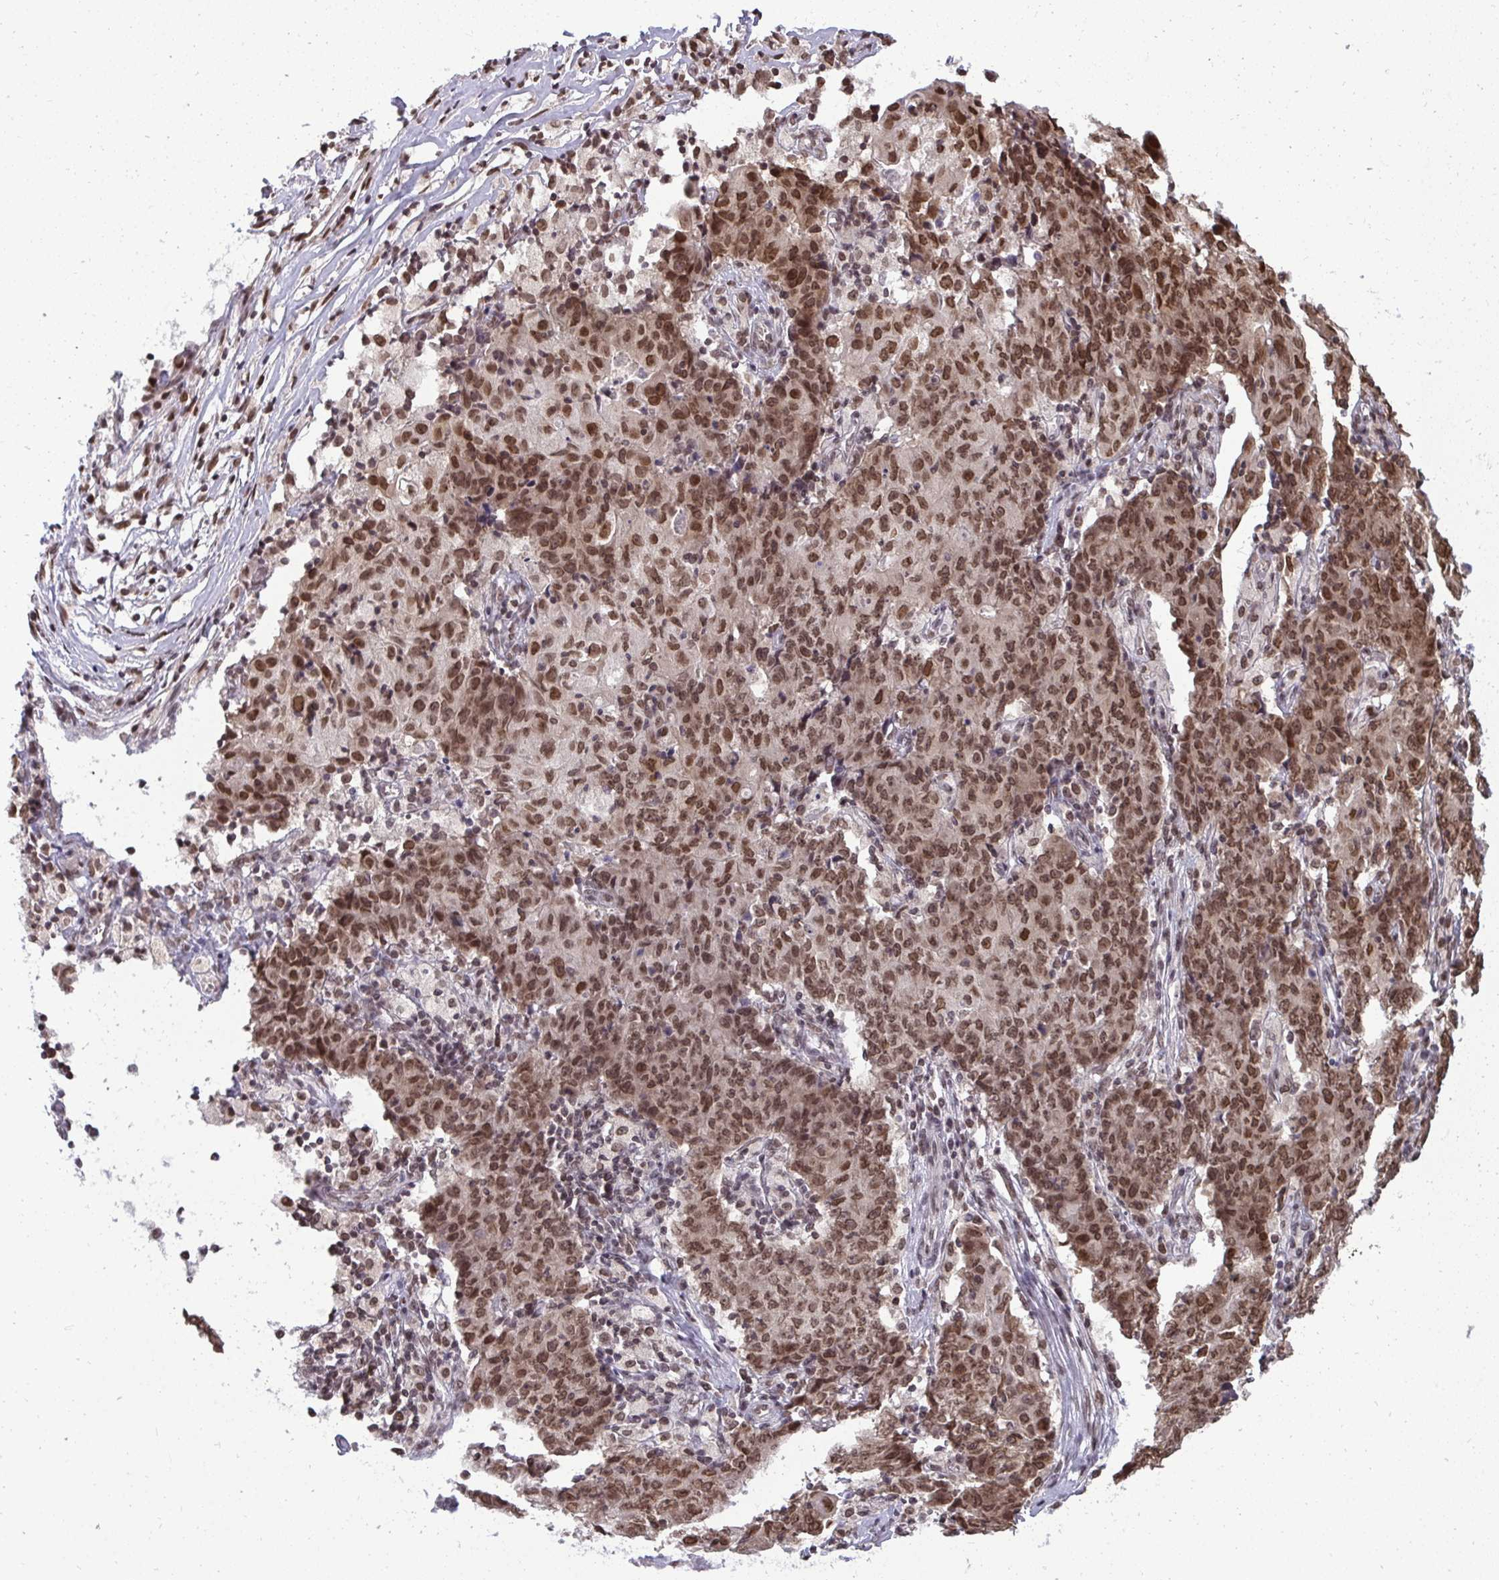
{"staining": {"intensity": "moderate", "quantity": ">75%", "location": "nuclear"}, "tissue": "ovarian cancer", "cell_type": "Tumor cells", "image_type": "cancer", "snomed": [{"axis": "morphology", "description": "Carcinoma, endometroid"}, {"axis": "topography", "description": "Ovary"}], "caption": "Immunohistochemistry (IHC) (DAB (3,3'-diaminobenzidine)) staining of human endometroid carcinoma (ovarian) reveals moderate nuclear protein positivity in about >75% of tumor cells. The protein is shown in brown color, while the nuclei are stained blue.", "gene": "JPT1", "patient": {"sex": "female", "age": 42}}